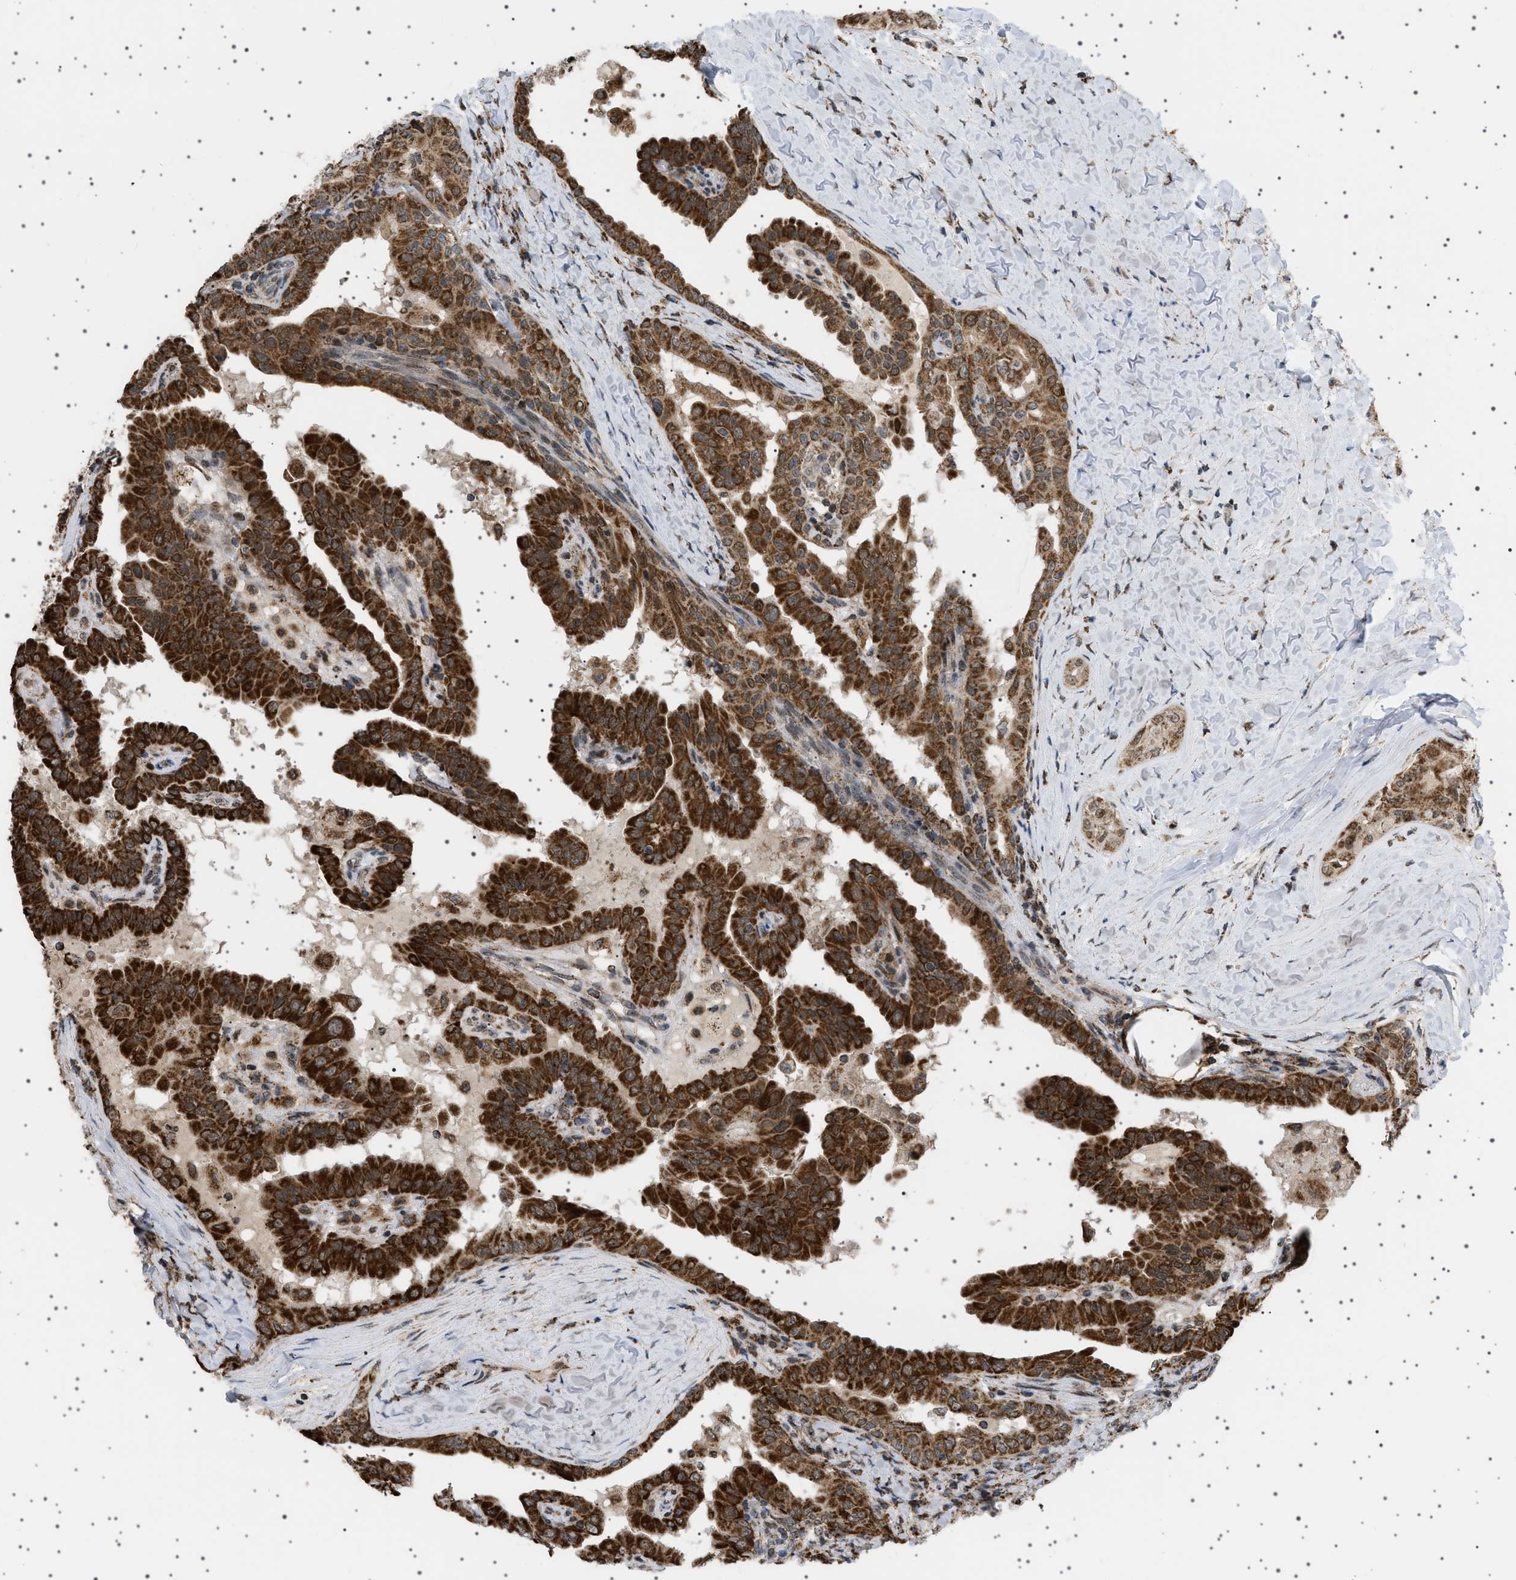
{"staining": {"intensity": "strong", "quantity": ">75%", "location": "cytoplasmic/membranous,nuclear"}, "tissue": "thyroid cancer", "cell_type": "Tumor cells", "image_type": "cancer", "snomed": [{"axis": "morphology", "description": "Papillary adenocarcinoma, NOS"}, {"axis": "topography", "description": "Thyroid gland"}], "caption": "Protein staining of thyroid cancer (papillary adenocarcinoma) tissue exhibits strong cytoplasmic/membranous and nuclear expression in about >75% of tumor cells.", "gene": "MELK", "patient": {"sex": "male", "age": 33}}